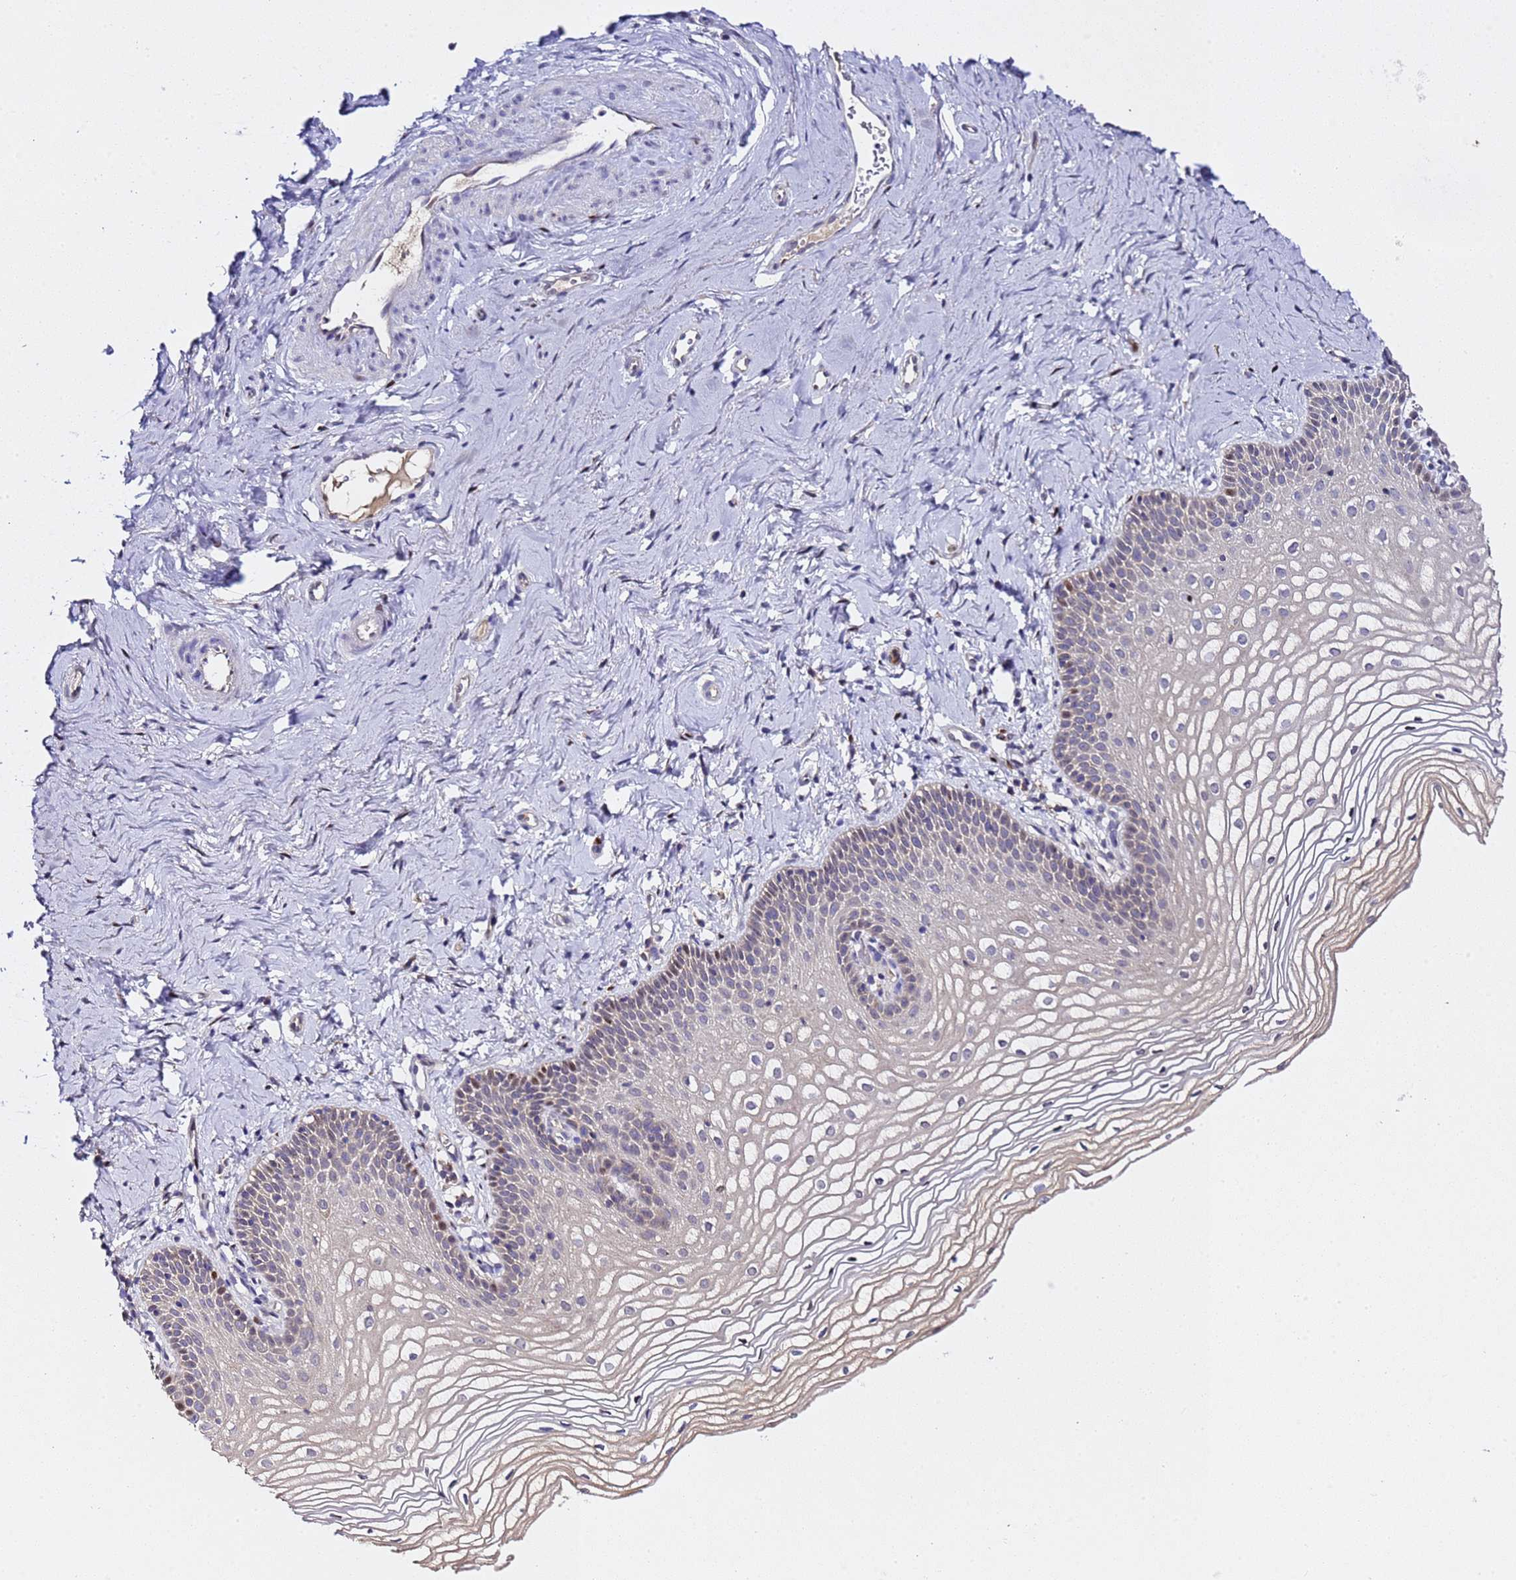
{"staining": {"intensity": "moderate", "quantity": "<25%", "location": "nuclear"}, "tissue": "vagina", "cell_type": "Squamous epithelial cells", "image_type": "normal", "snomed": [{"axis": "morphology", "description": "Normal tissue, NOS"}, {"axis": "topography", "description": "Vagina"}], "caption": "Squamous epithelial cells show low levels of moderate nuclear staining in about <25% of cells in unremarkable human vagina. (brown staining indicates protein expression, while blue staining denotes nuclei).", "gene": "ALG3", "patient": {"sex": "female", "age": 56}}